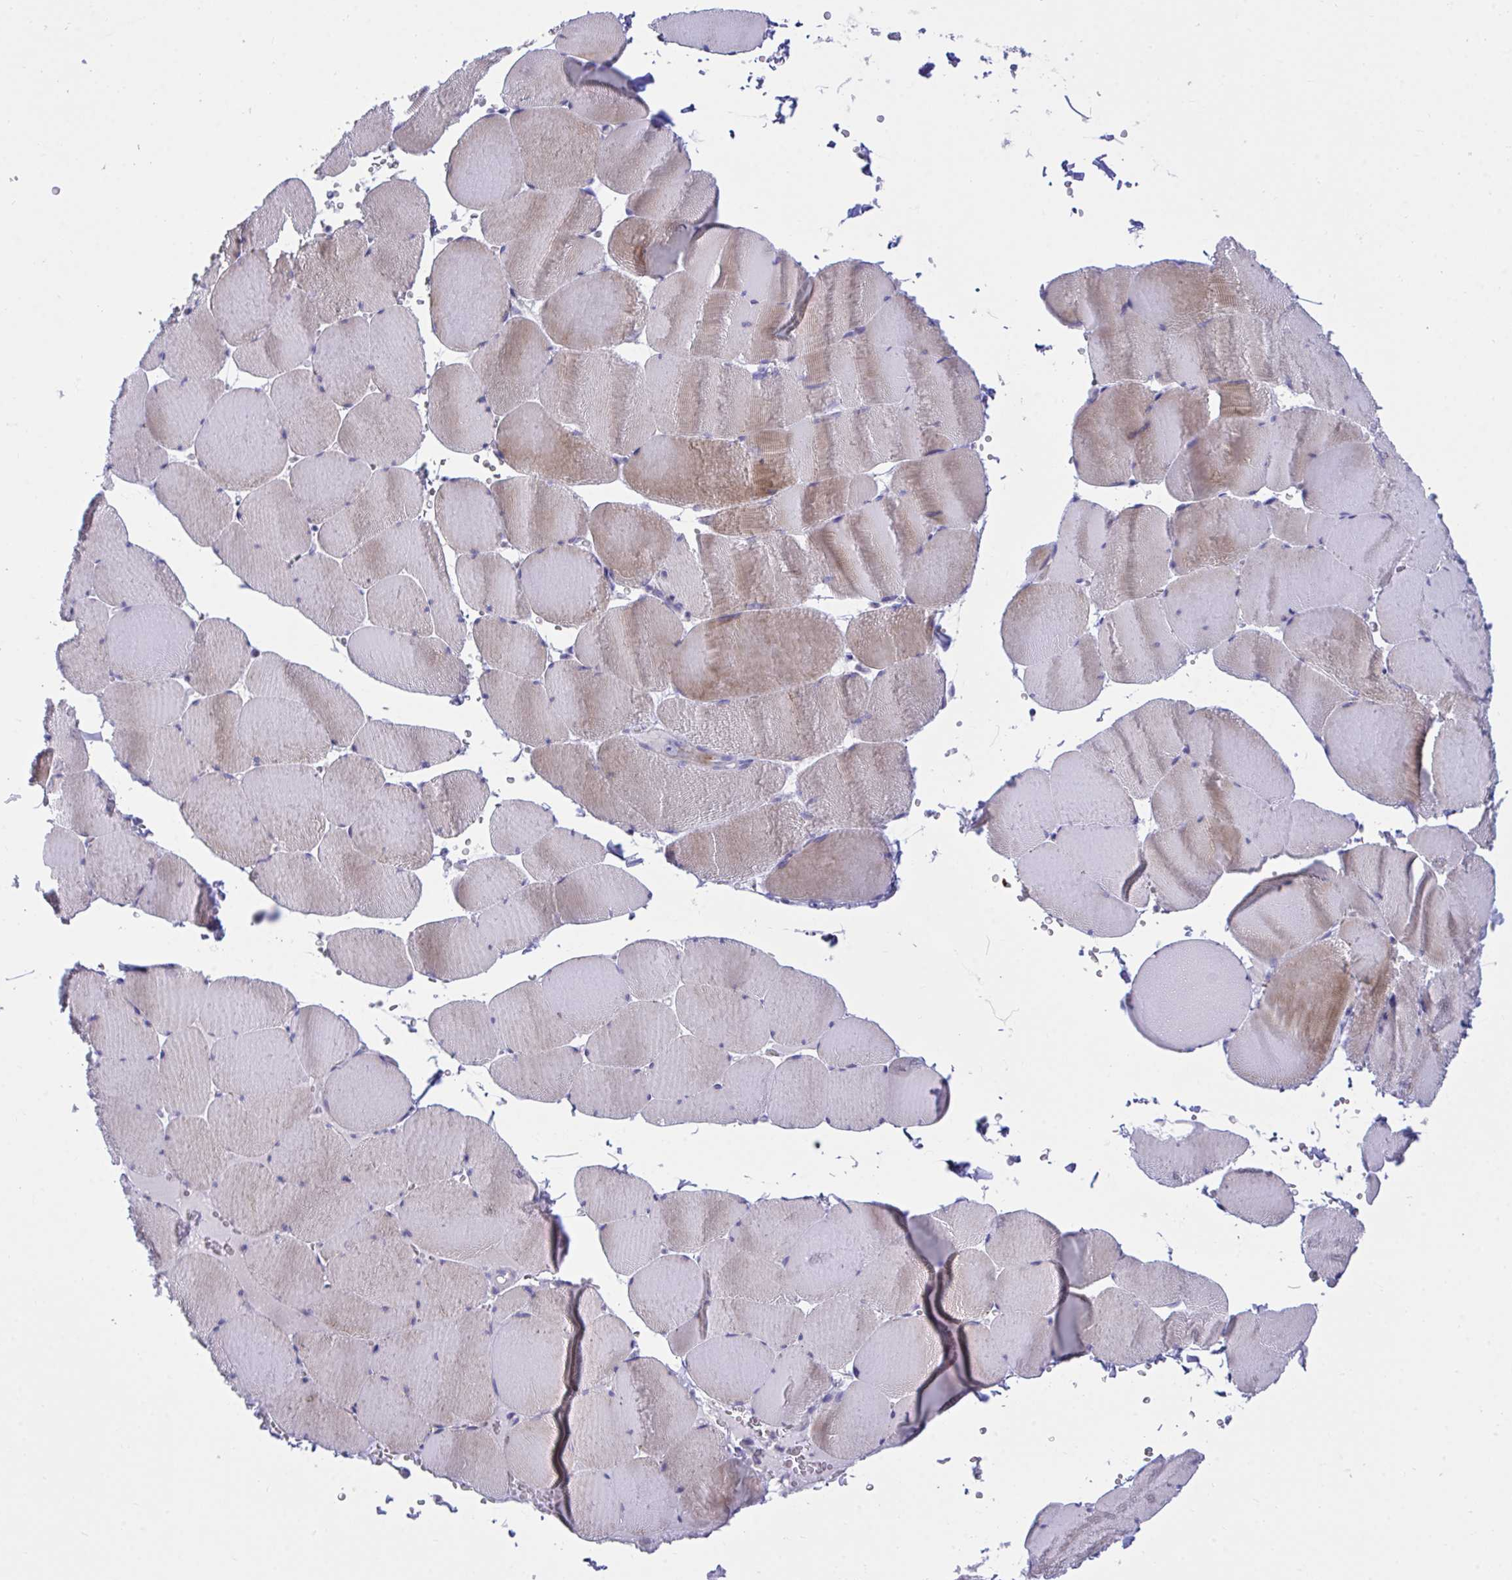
{"staining": {"intensity": "weak", "quantity": "25%-75%", "location": "cytoplasmic/membranous"}, "tissue": "skeletal muscle", "cell_type": "Myocytes", "image_type": "normal", "snomed": [{"axis": "morphology", "description": "Normal tissue, NOS"}, {"axis": "topography", "description": "Skeletal muscle"}, {"axis": "topography", "description": "Head-Neck"}], "caption": "Immunohistochemical staining of unremarkable skeletal muscle displays low levels of weak cytoplasmic/membranous staining in about 25%-75% of myocytes.", "gene": "PLEKHH1", "patient": {"sex": "male", "age": 66}}